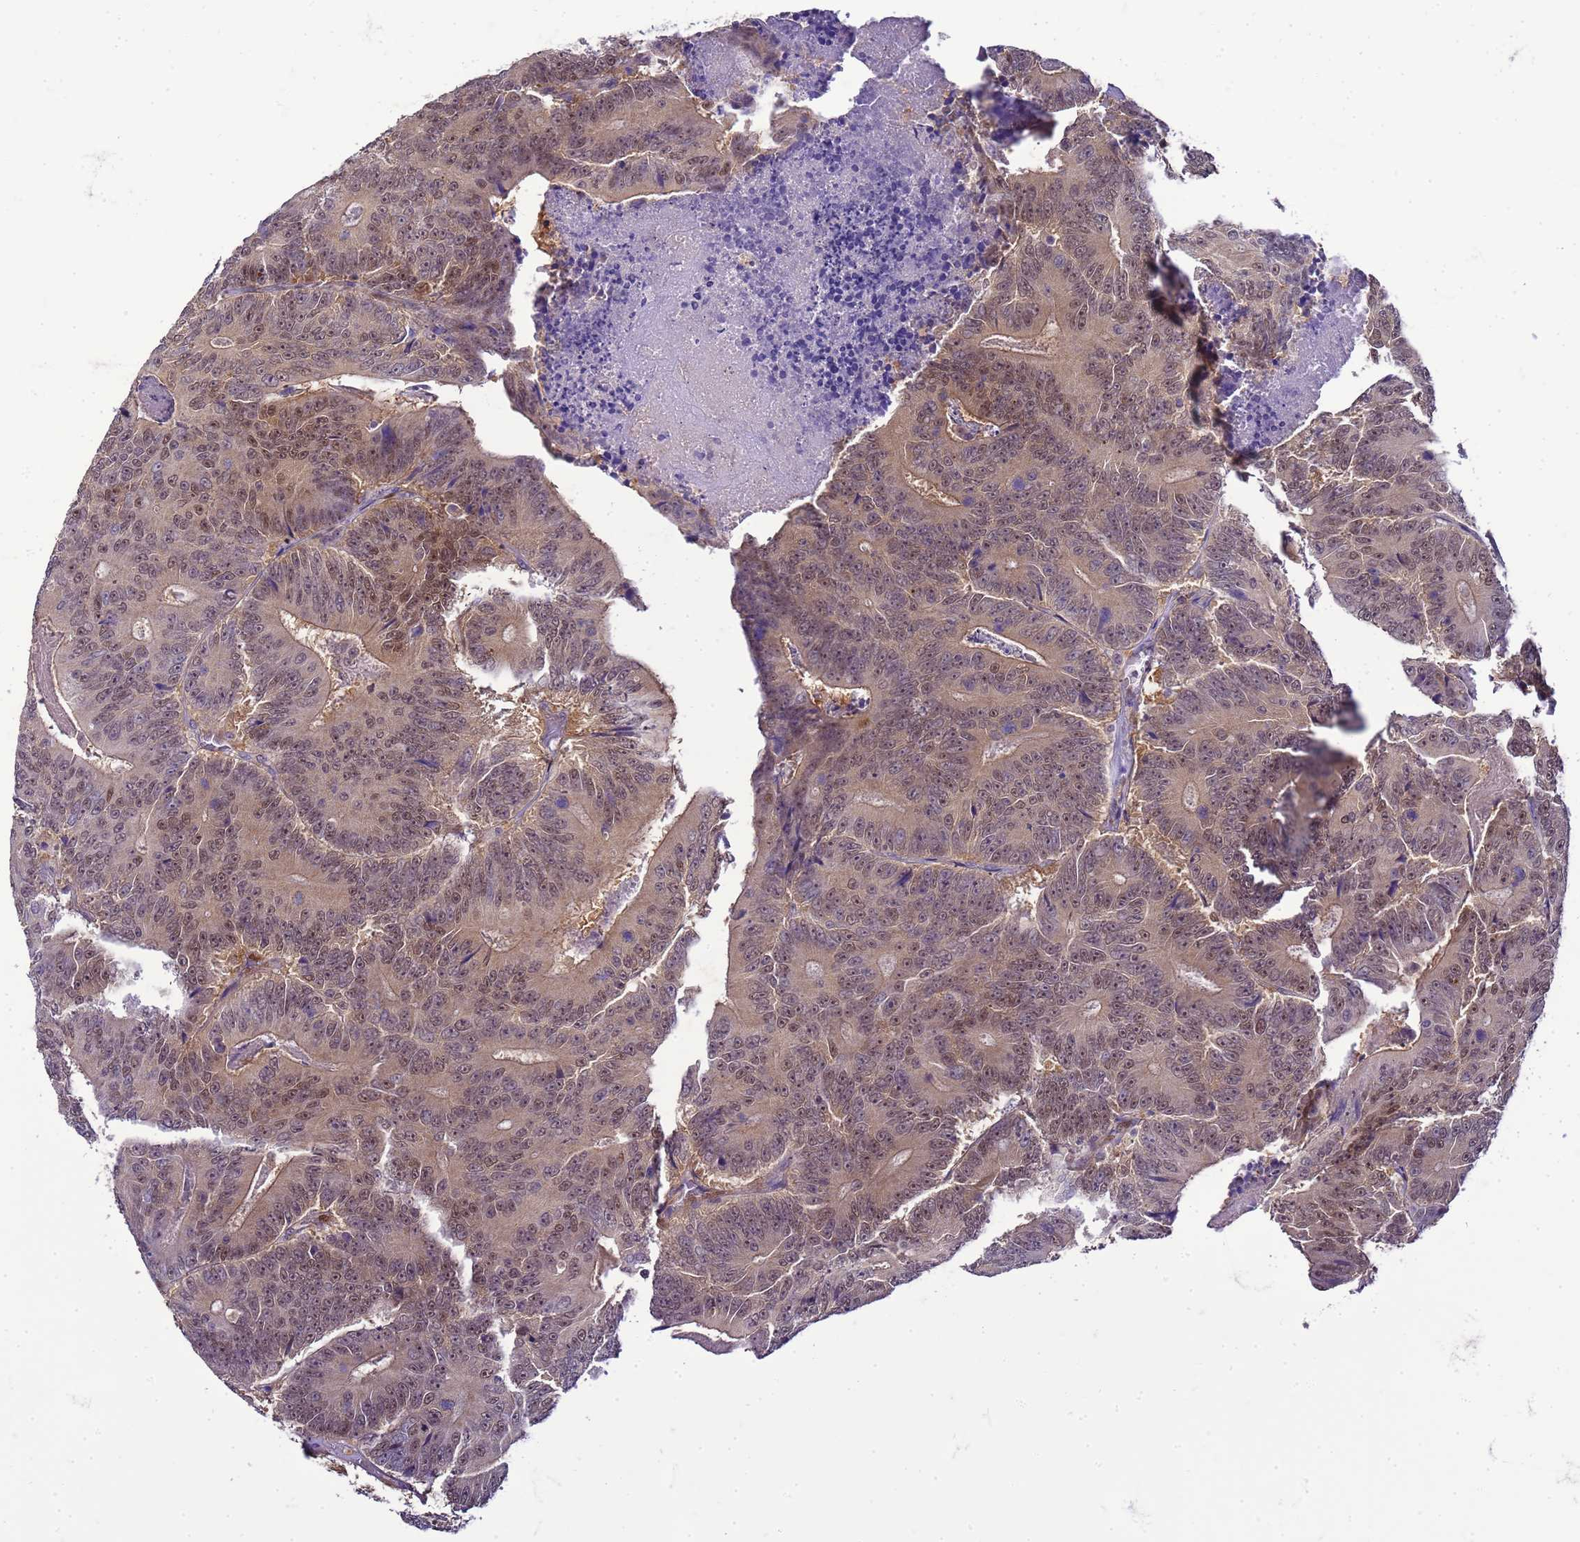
{"staining": {"intensity": "moderate", "quantity": ">75%", "location": "cytoplasmic/membranous,nuclear"}, "tissue": "colorectal cancer", "cell_type": "Tumor cells", "image_type": "cancer", "snomed": [{"axis": "morphology", "description": "Adenocarcinoma, NOS"}, {"axis": "topography", "description": "Colon"}], "caption": "This is an image of immunohistochemistry (IHC) staining of colorectal adenocarcinoma, which shows moderate positivity in the cytoplasmic/membranous and nuclear of tumor cells.", "gene": "DDI2", "patient": {"sex": "male", "age": 83}}